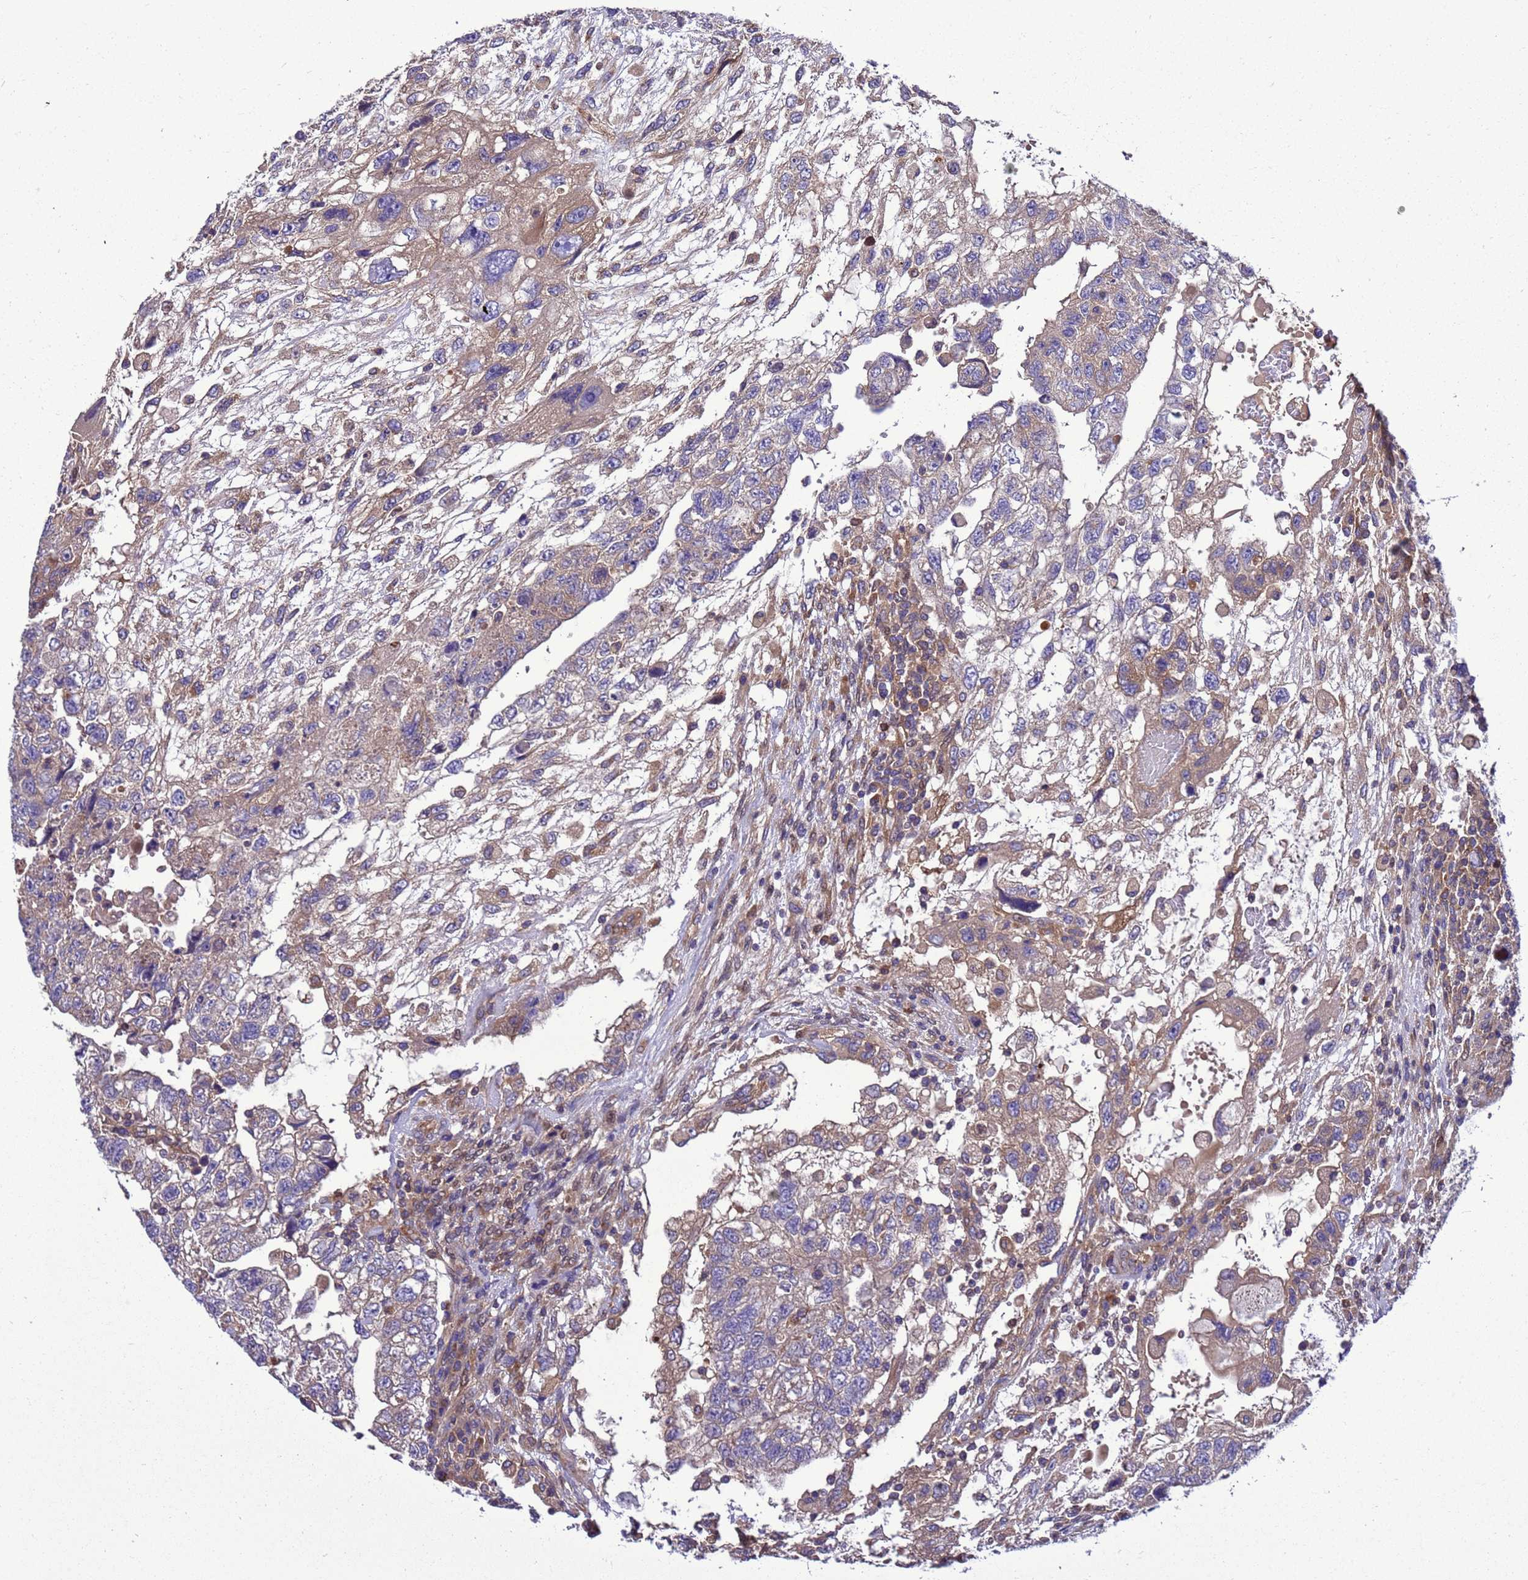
{"staining": {"intensity": "weak", "quantity": "25%-75%", "location": "cytoplasmic/membranous"}, "tissue": "testis cancer", "cell_type": "Tumor cells", "image_type": "cancer", "snomed": [{"axis": "morphology", "description": "Carcinoma, Embryonal, NOS"}, {"axis": "topography", "description": "Testis"}], "caption": "High-power microscopy captured an immunohistochemistry (IHC) photomicrograph of testis cancer (embryonal carcinoma), revealing weak cytoplasmic/membranous positivity in about 25%-75% of tumor cells. (IHC, brightfield microscopy, high magnification).", "gene": "RABEP2", "patient": {"sex": "male", "age": 36}}